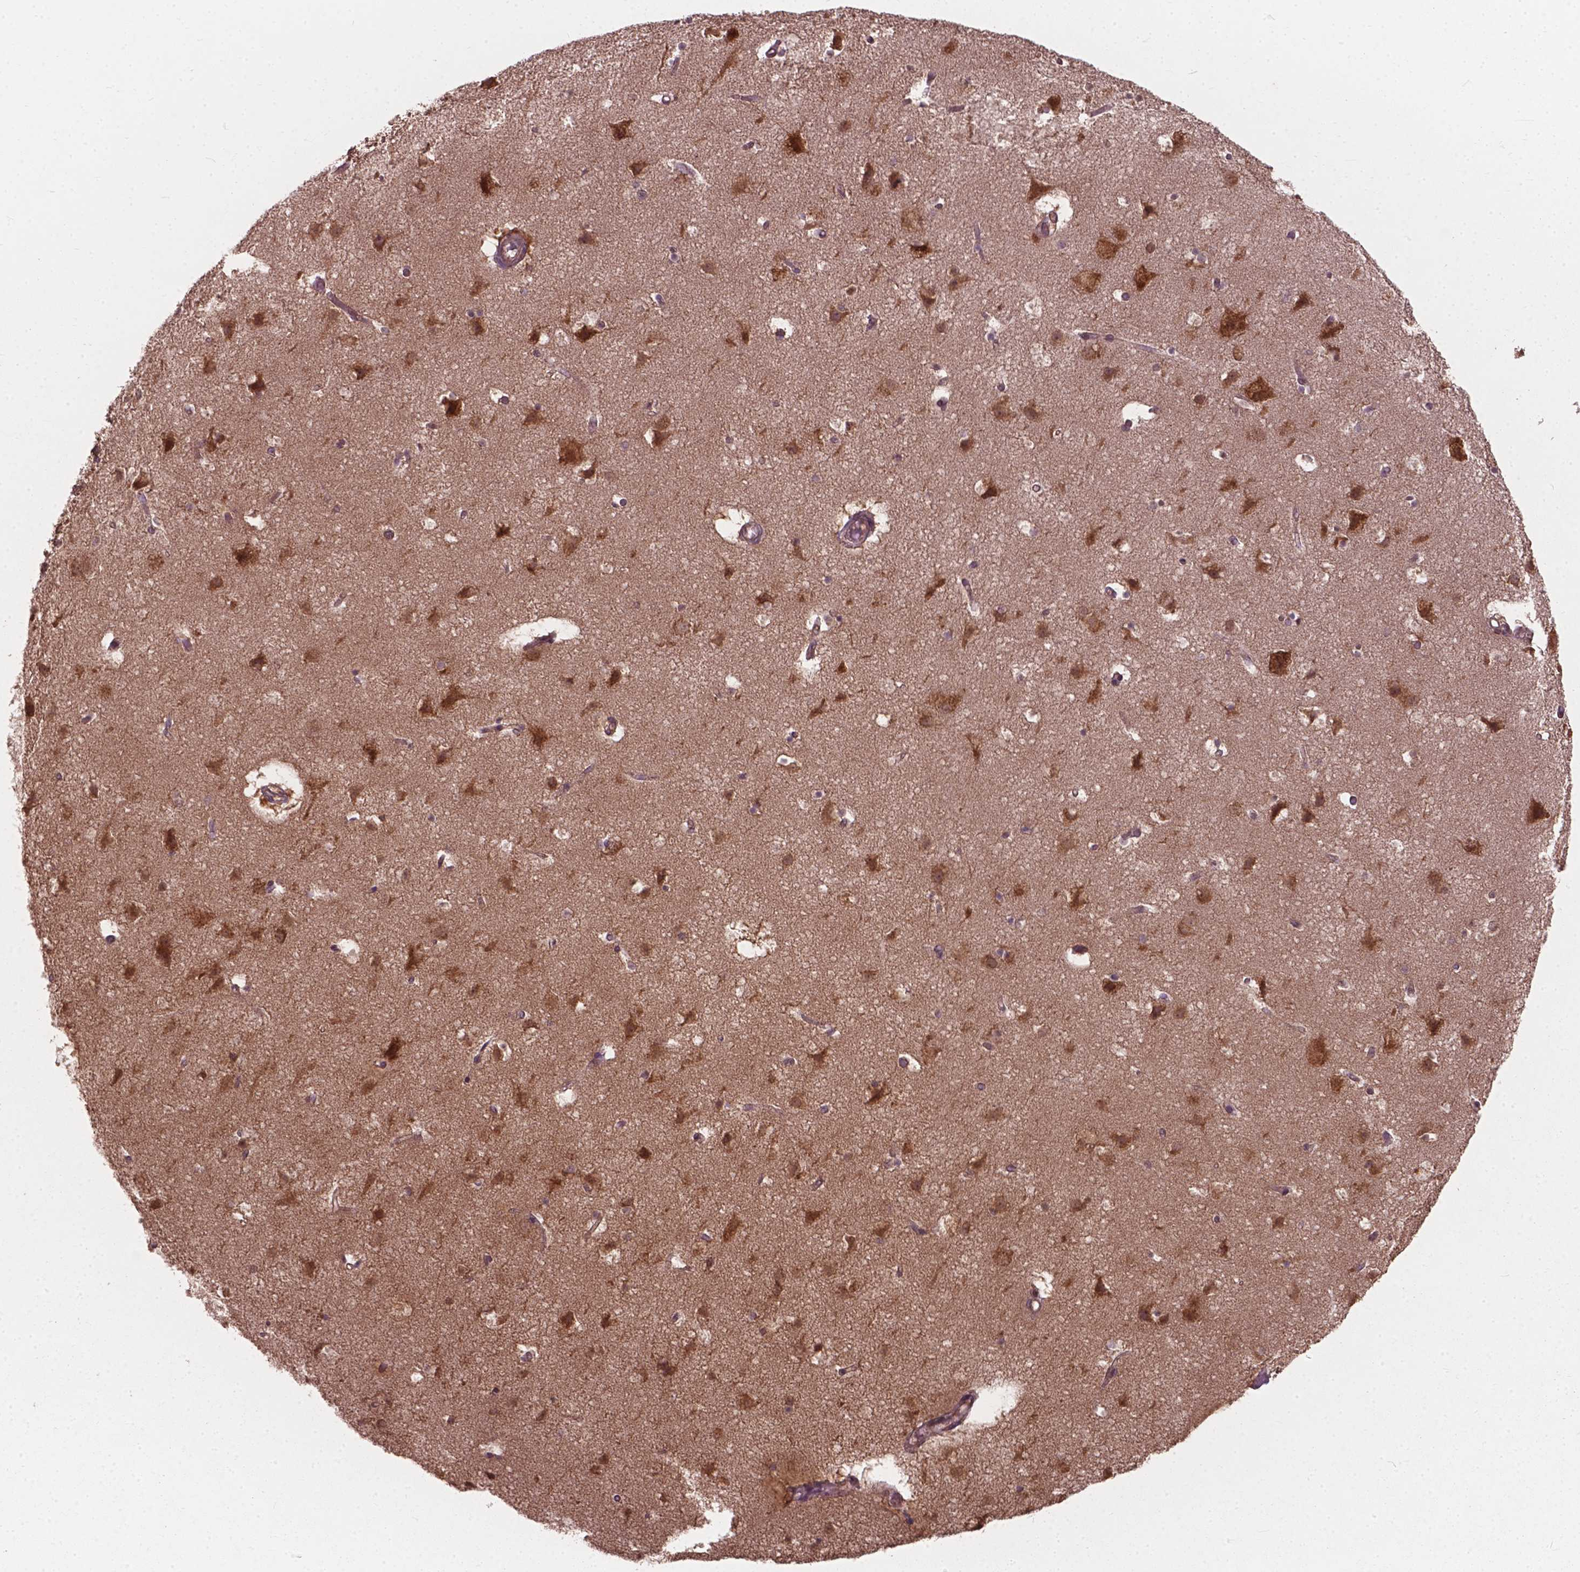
{"staining": {"intensity": "weak", "quantity": "25%-75%", "location": "cytoplasmic/membranous"}, "tissue": "cerebral cortex", "cell_type": "Endothelial cells", "image_type": "normal", "snomed": [{"axis": "morphology", "description": "Normal tissue, NOS"}, {"axis": "topography", "description": "Cerebral cortex"}], "caption": "This is an image of immunohistochemistry (IHC) staining of normal cerebral cortex, which shows weak staining in the cytoplasmic/membranous of endothelial cells.", "gene": "MRPL33", "patient": {"sex": "female", "age": 52}}